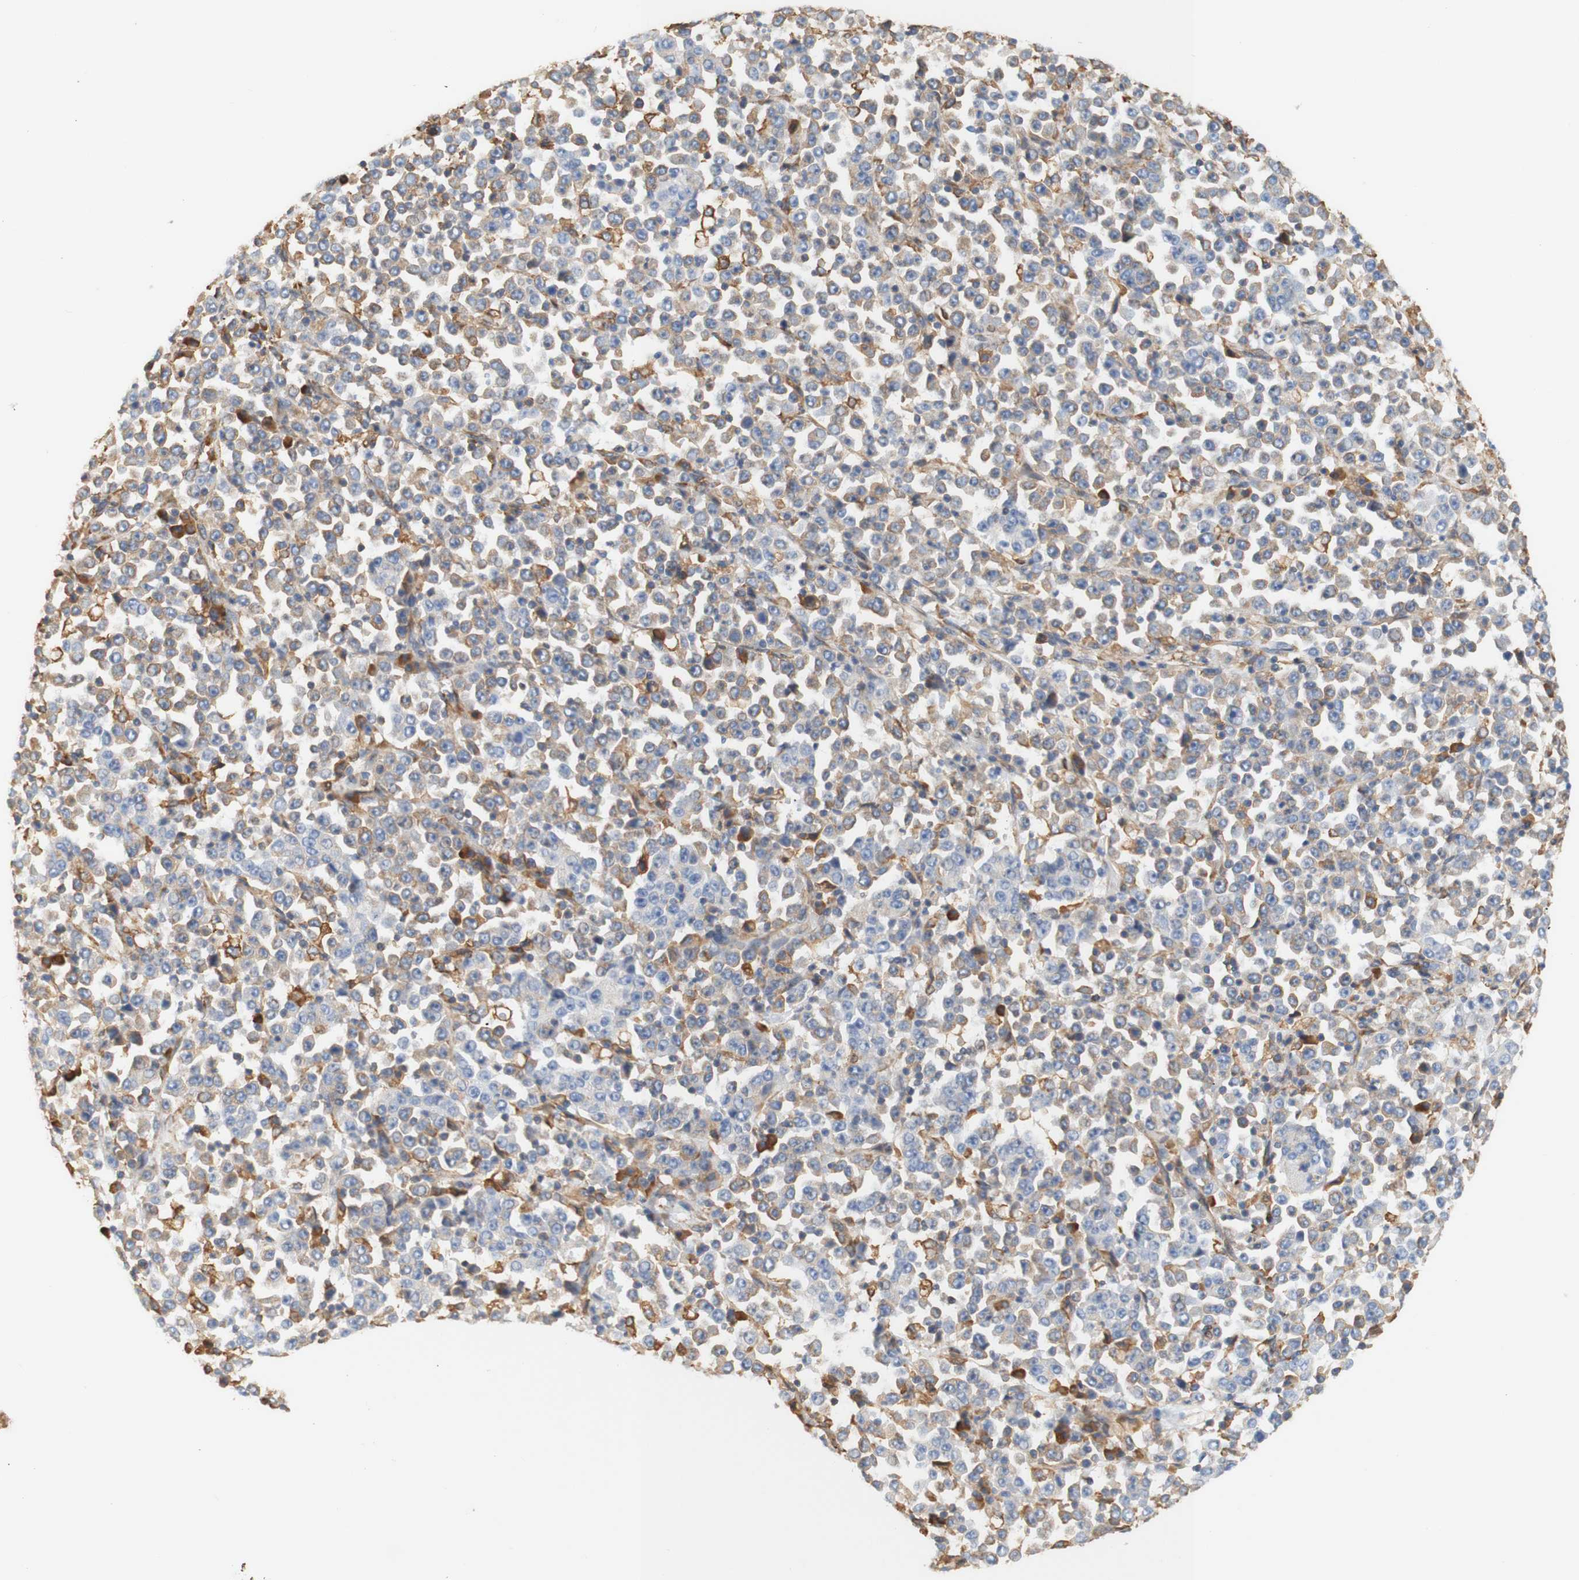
{"staining": {"intensity": "moderate", "quantity": "<25%", "location": "cytoplasmic/membranous"}, "tissue": "stomach cancer", "cell_type": "Tumor cells", "image_type": "cancer", "snomed": [{"axis": "morphology", "description": "Normal tissue, NOS"}, {"axis": "morphology", "description": "Adenocarcinoma, NOS"}, {"axis": "topography", "description": "Stomach, upper"}, {"axis": "topography", "description": "Stomach"}], "caption": "Approximately <25% of tumor cells in stomach cancer (adenocarcinoma) demonstrate moderate cytoplasmic/membranous protein staining as visualized by brown immunohistochemical staining.", "gene": "EIF2AK4", "patient": {"sex": "male", "age": 59}}